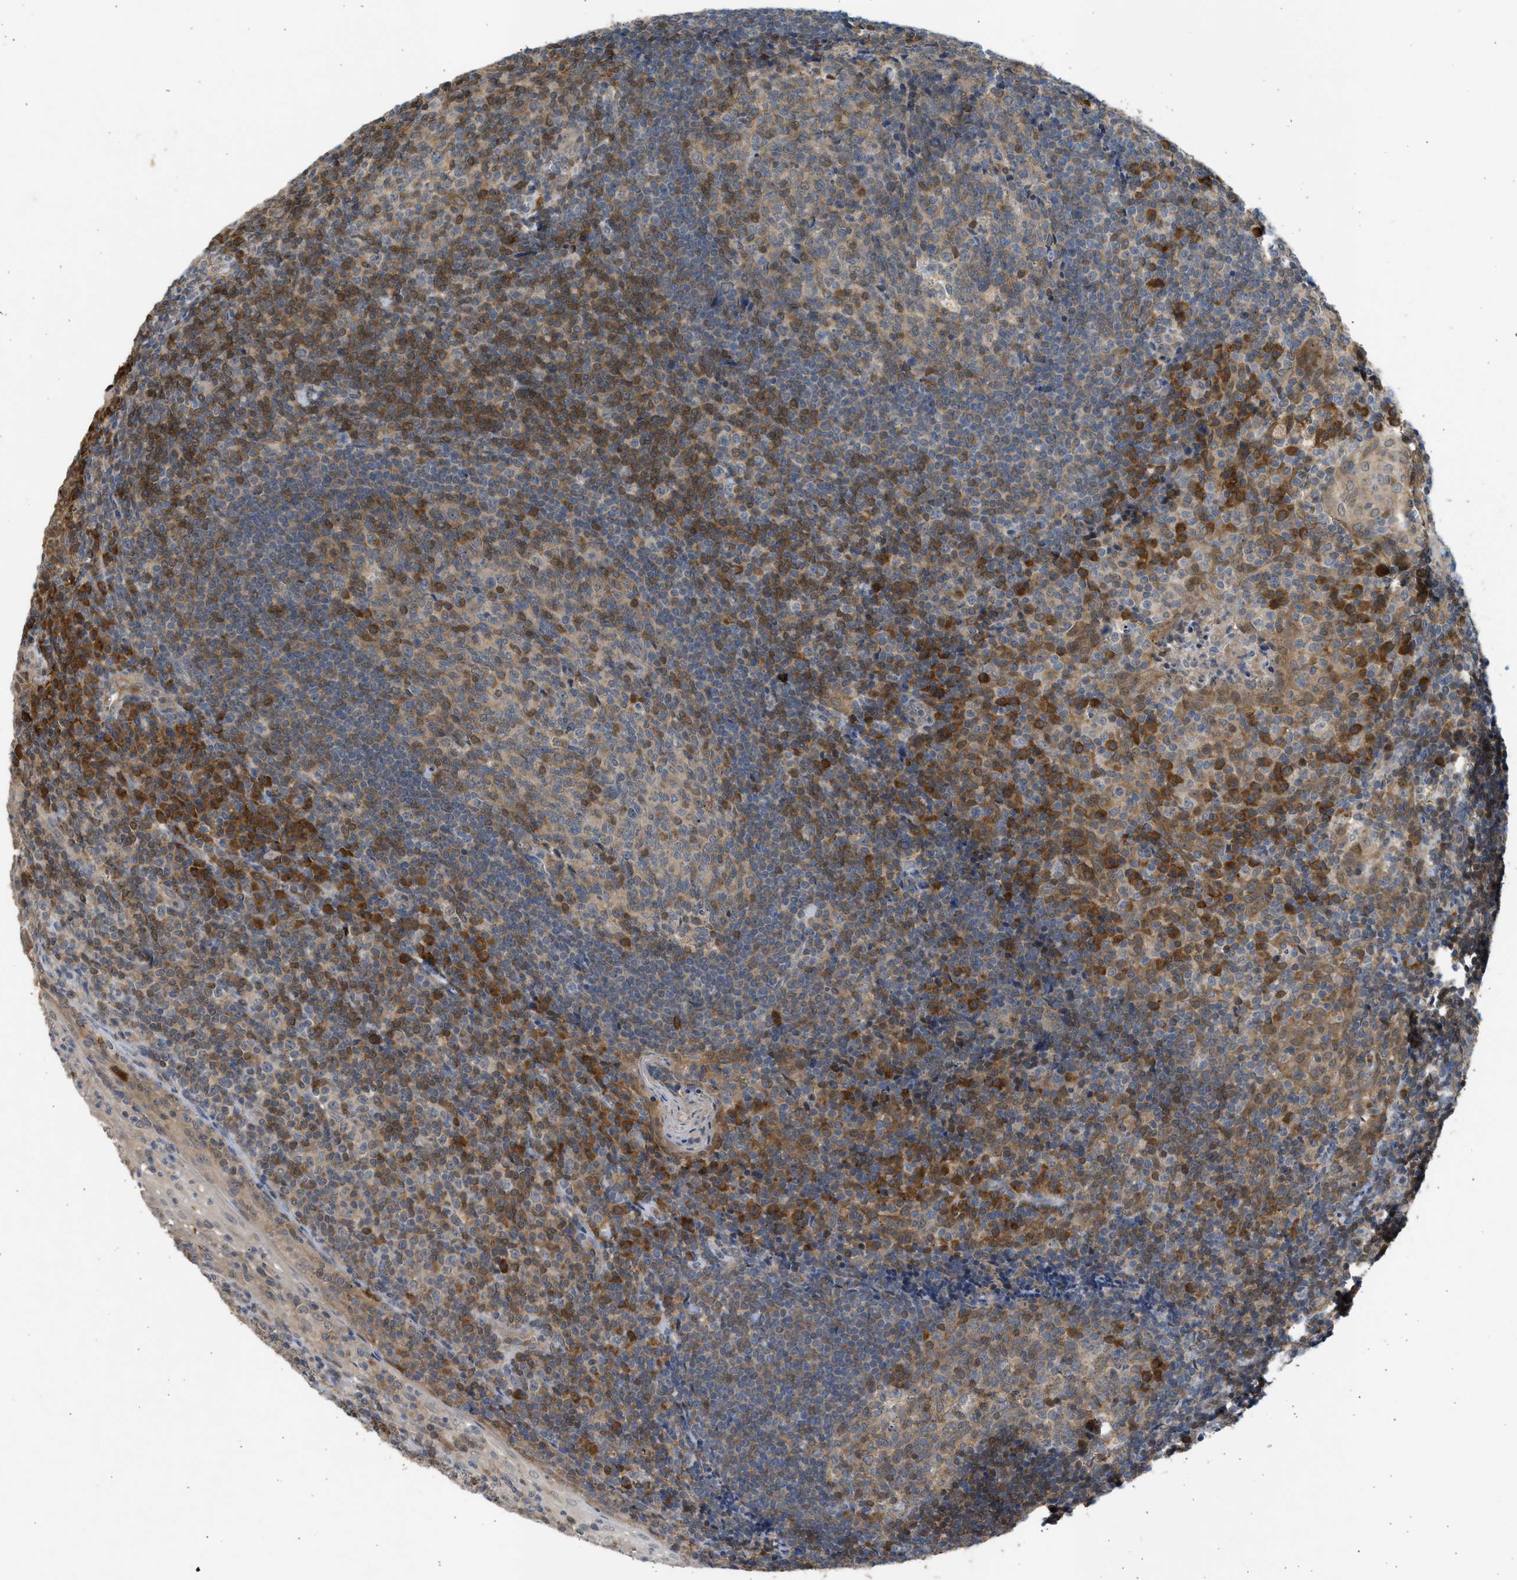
{"staining": {"intensity": "moderate", "quantity": "25%-75%", "location": "cytoplasmic/membranous"}, "tissue": "tonsil", "cell_type": "Germinal center cells", "image_type": "normal", "snomed": [{"axis": "morphology", "description": "Normal tissue, NOS"}, {"axis": "topography", "description": "Tonsil"}], "caption": "Protein staining of normal tonsil displays moderate cytoplasmic/membranous staining in about 25%-75% of germinal center cells. The staining was performed using DAB, with brown indicating positive protein expression. Nuclei are stained blue with hematoxylin.", "gene": "MAPK7", "patient": {"sex": "male", "age": 37}}